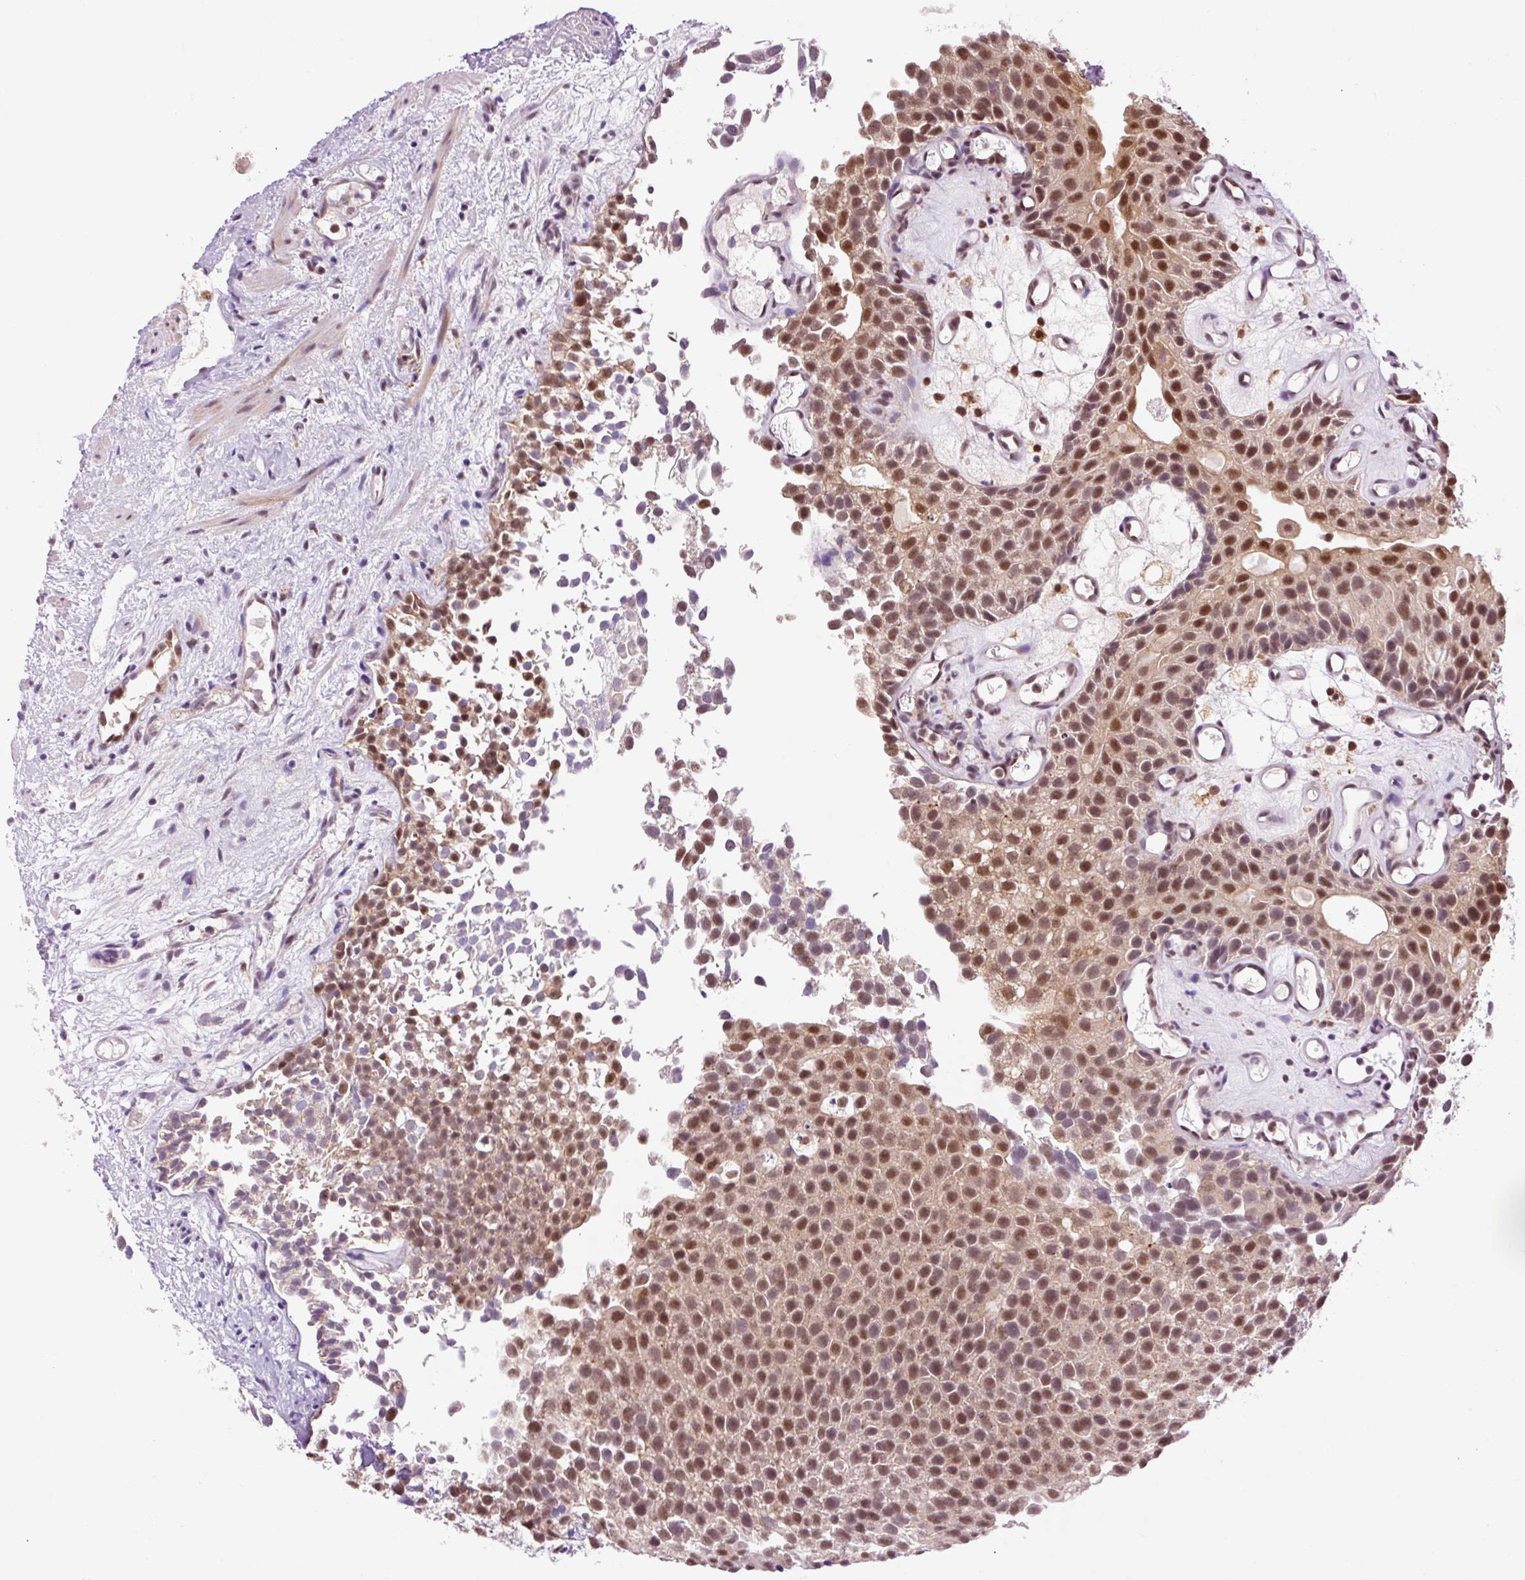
{"staining": {"intensity": "moderate", "quantity": ">75%", "location": "nuclear"}, "tissue": "urothelial cancer", "cell_type": "Tumor cells", "image_type": "cancer", "snomed": [{"axis": "morphology", "description": "Urothelial carcinoma, Low grade"}, {"axis": "topography", "description": "Urinary bladder"}], "caption": "There is medium levels of moderate nuclear expression in tumor cells of urothelial cancer, as demonstrated by immunohistochemical staining (brown color).", "gene": "LY86", "patient": {"sex": "male", "age": 88}}